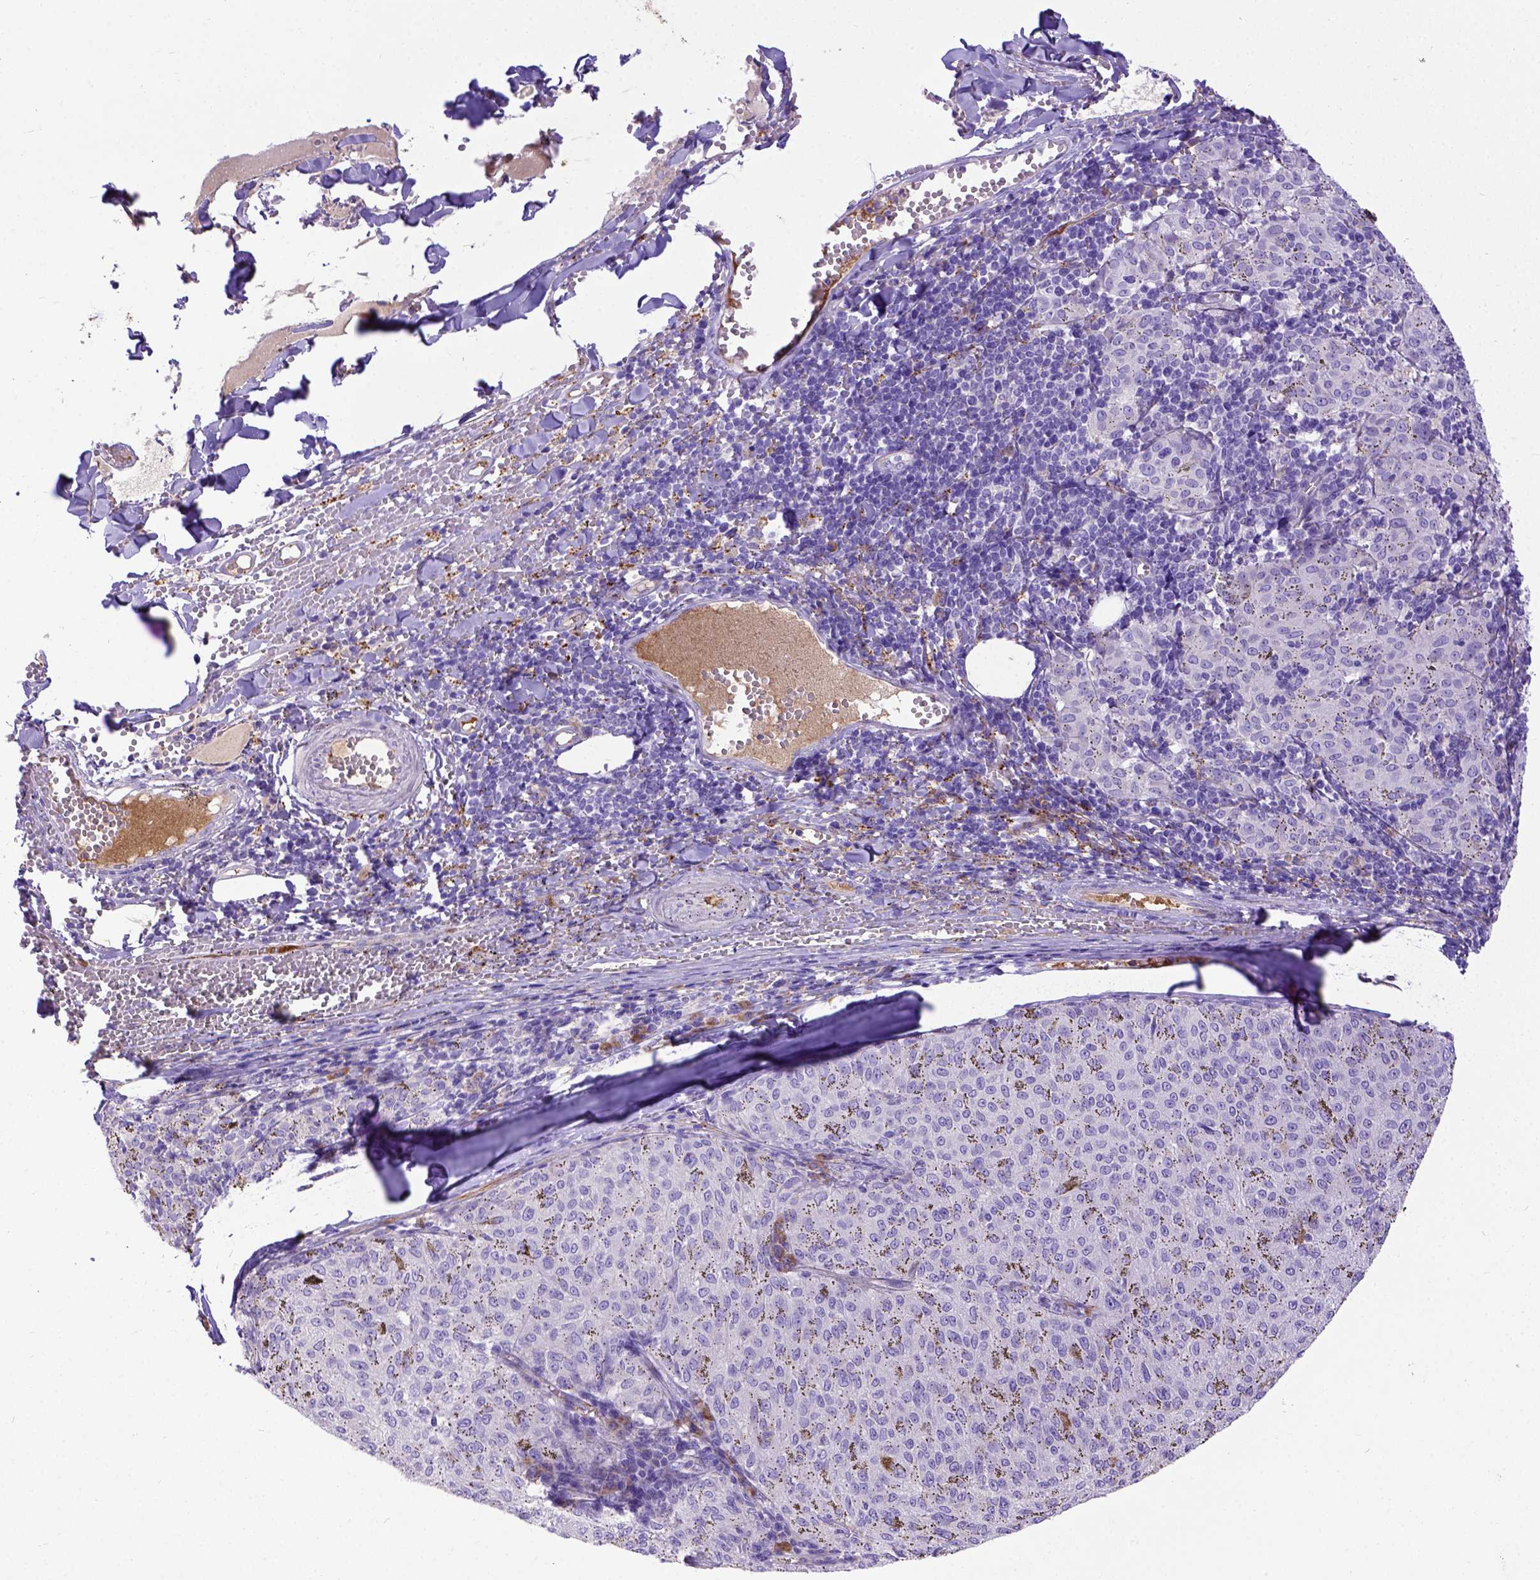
{"staining": {"intensity": "negative", "quantity": "none", "location": "none"}, "tissue": "melanoma", "cell_type": "Tumor cells", "image_type": "cancer", "snomed": [{"axis": "morphology", "description": "Malignant melanoma, NOS"}, {"axis": "topography", "description": "Skin"}], "caption": "Photomicrograph shows no protein expression in tumor cells of melanoma tissue.", "gene": "CFAP300", "patient": {"sex": "female", "age": 72}}